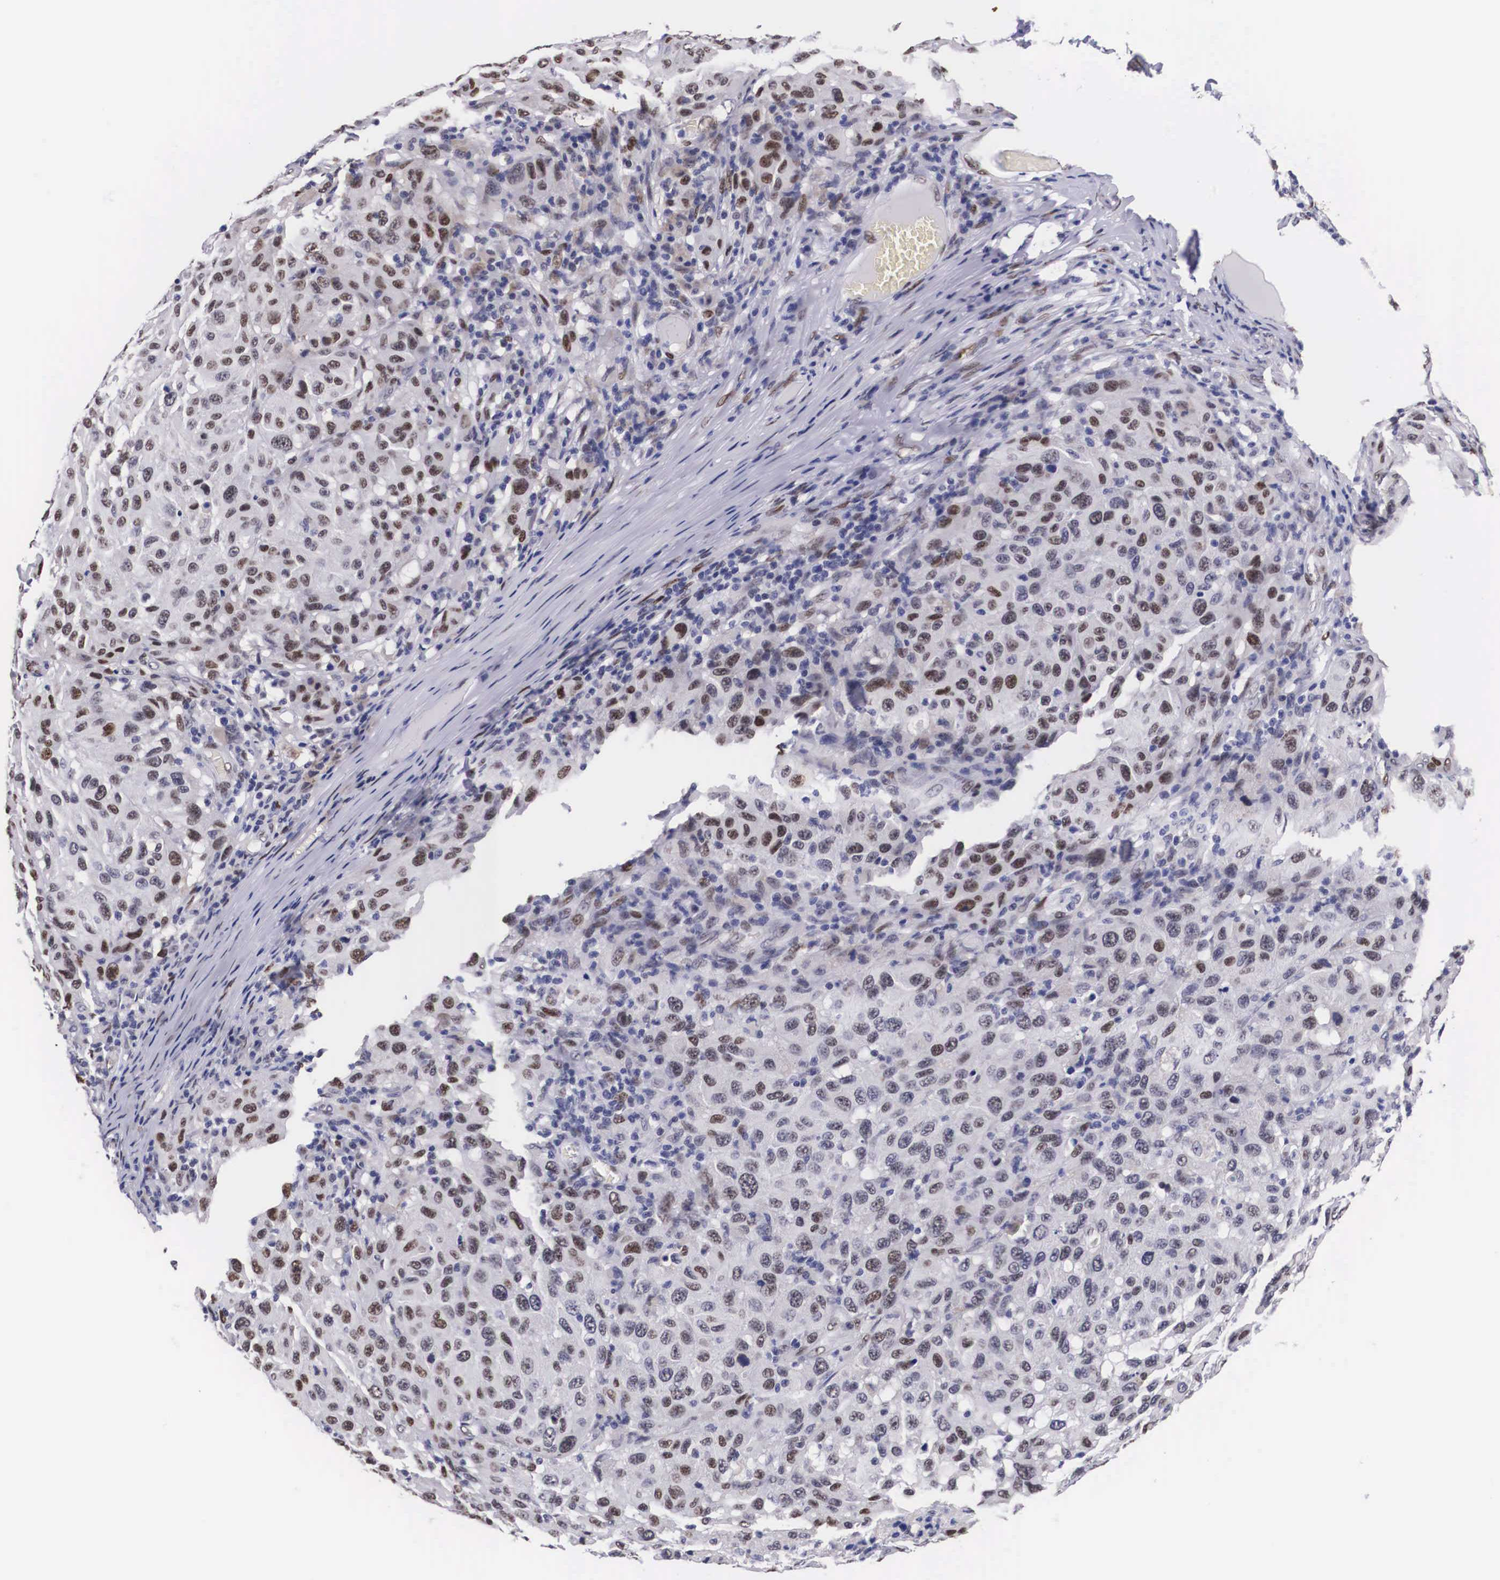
{"staining": {"intensity": "moderate", "quantity": "25%-75%", "location": "nuclear"}, "tissue": "melanoma", "cell_type": "Tumor cells", "image_type": "cancer", "snomed": [{"axis": "morphology", "description": "Malignant melanoma, NOS"}, {"axis": "topography", "description": "Skin"}], "caption": "Tumor cells exhibit moderate nuclear staining in approximately 25%-75% of cells in melanoma.", "gene": "KHDRBS3", "patient": {"sex": "female", "age": 77}}